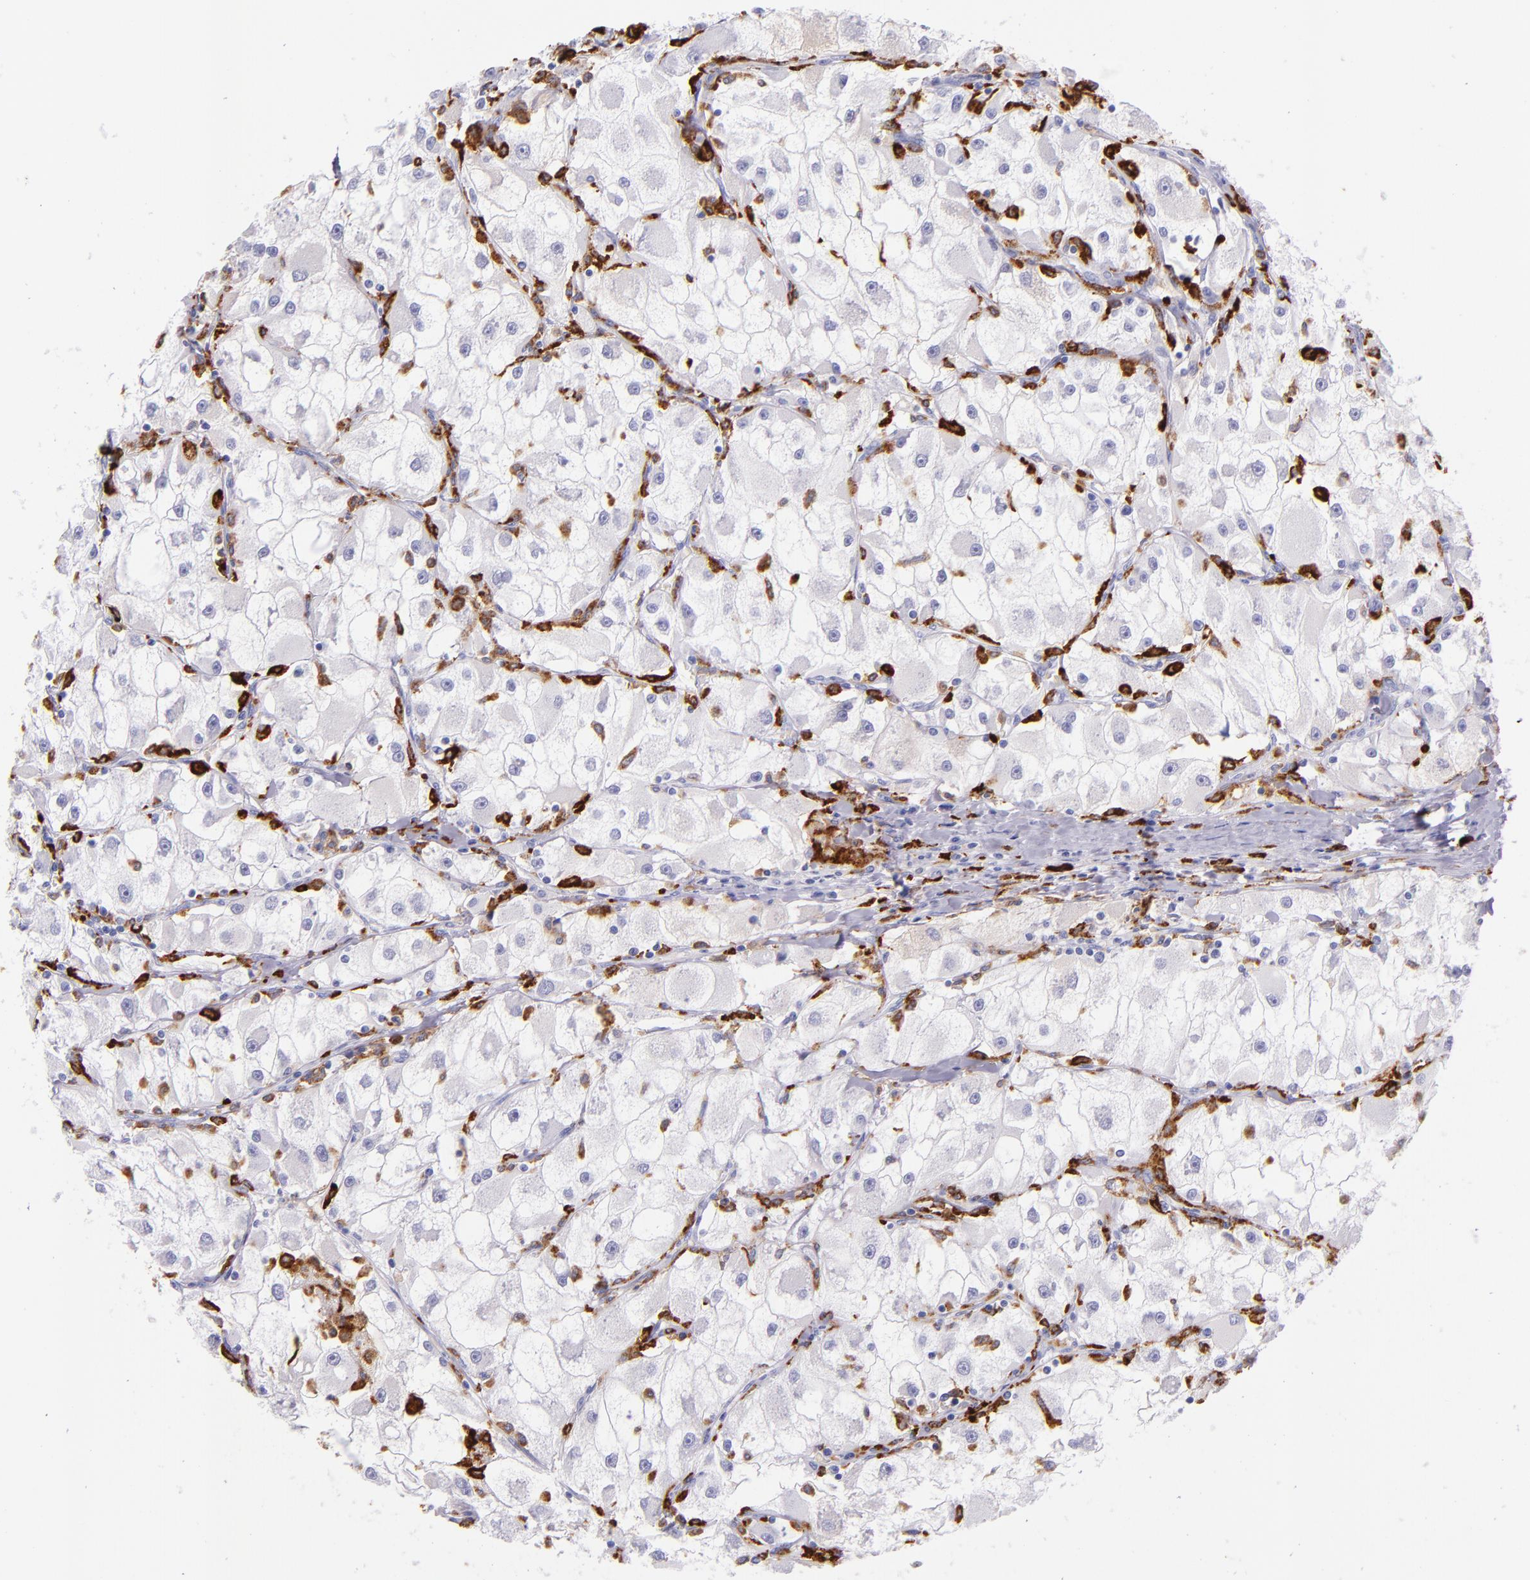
{"staining": {"intensity": "negative", "quantity": "none", "location": "none"}, "tissue": "renal cancer", "cell_type": "Tumor cells", "image_type": "cancer", "snomed": [{"axis": "morphology", "description": "Adenocarcinoma, NOS"}, {"axis": "topography", "description": "Kidney"}], "caption": "This is an immunohistochemistry image of human adenocarcinoma (renal). There is no staining in tumor cells.", "gene": "CD163", "patient": {"sex": "female", "age": 73}}